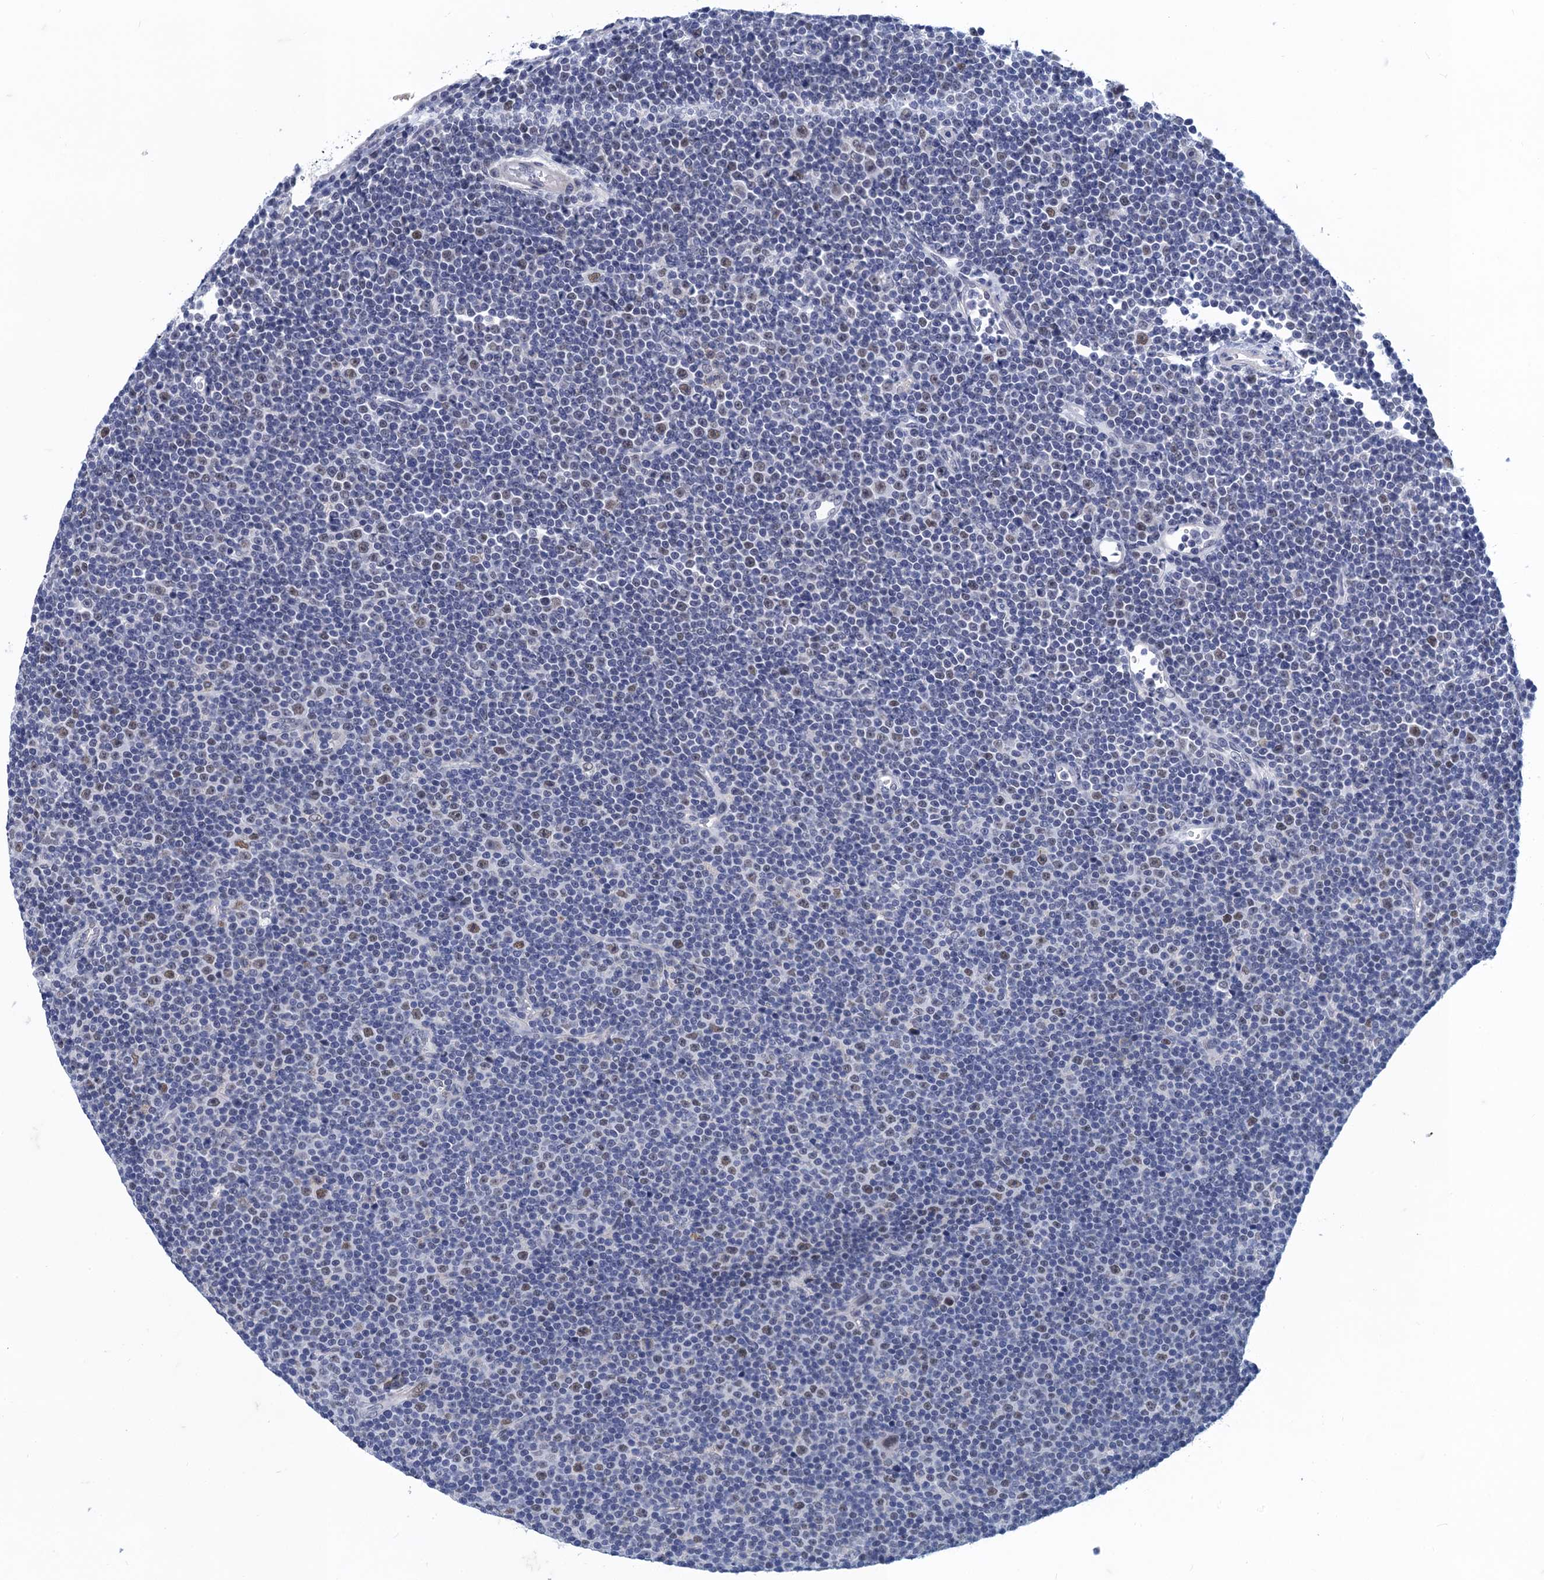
{"staining": {"intensity": "weak", "quantity": "<25%", "location": "nuclear"}, "tissue": "lymphoma", "cell_type": "Tumor cells", "image_type": "cancer", "snomed": [{"axis": "morphology", "description": "Malignant lymphoma, non-Hodgkin's type, Low grade"}, {"axis": "topography", "description": "Lymph node"}], "caption": "IHC of low-grade malignant lymphoma, non-Hodgkin's type displays no expression in tumor cells. Nuclei are stained in blue.", "gene": "GINS3", "patient": {"sex": "female", "age": 67}}